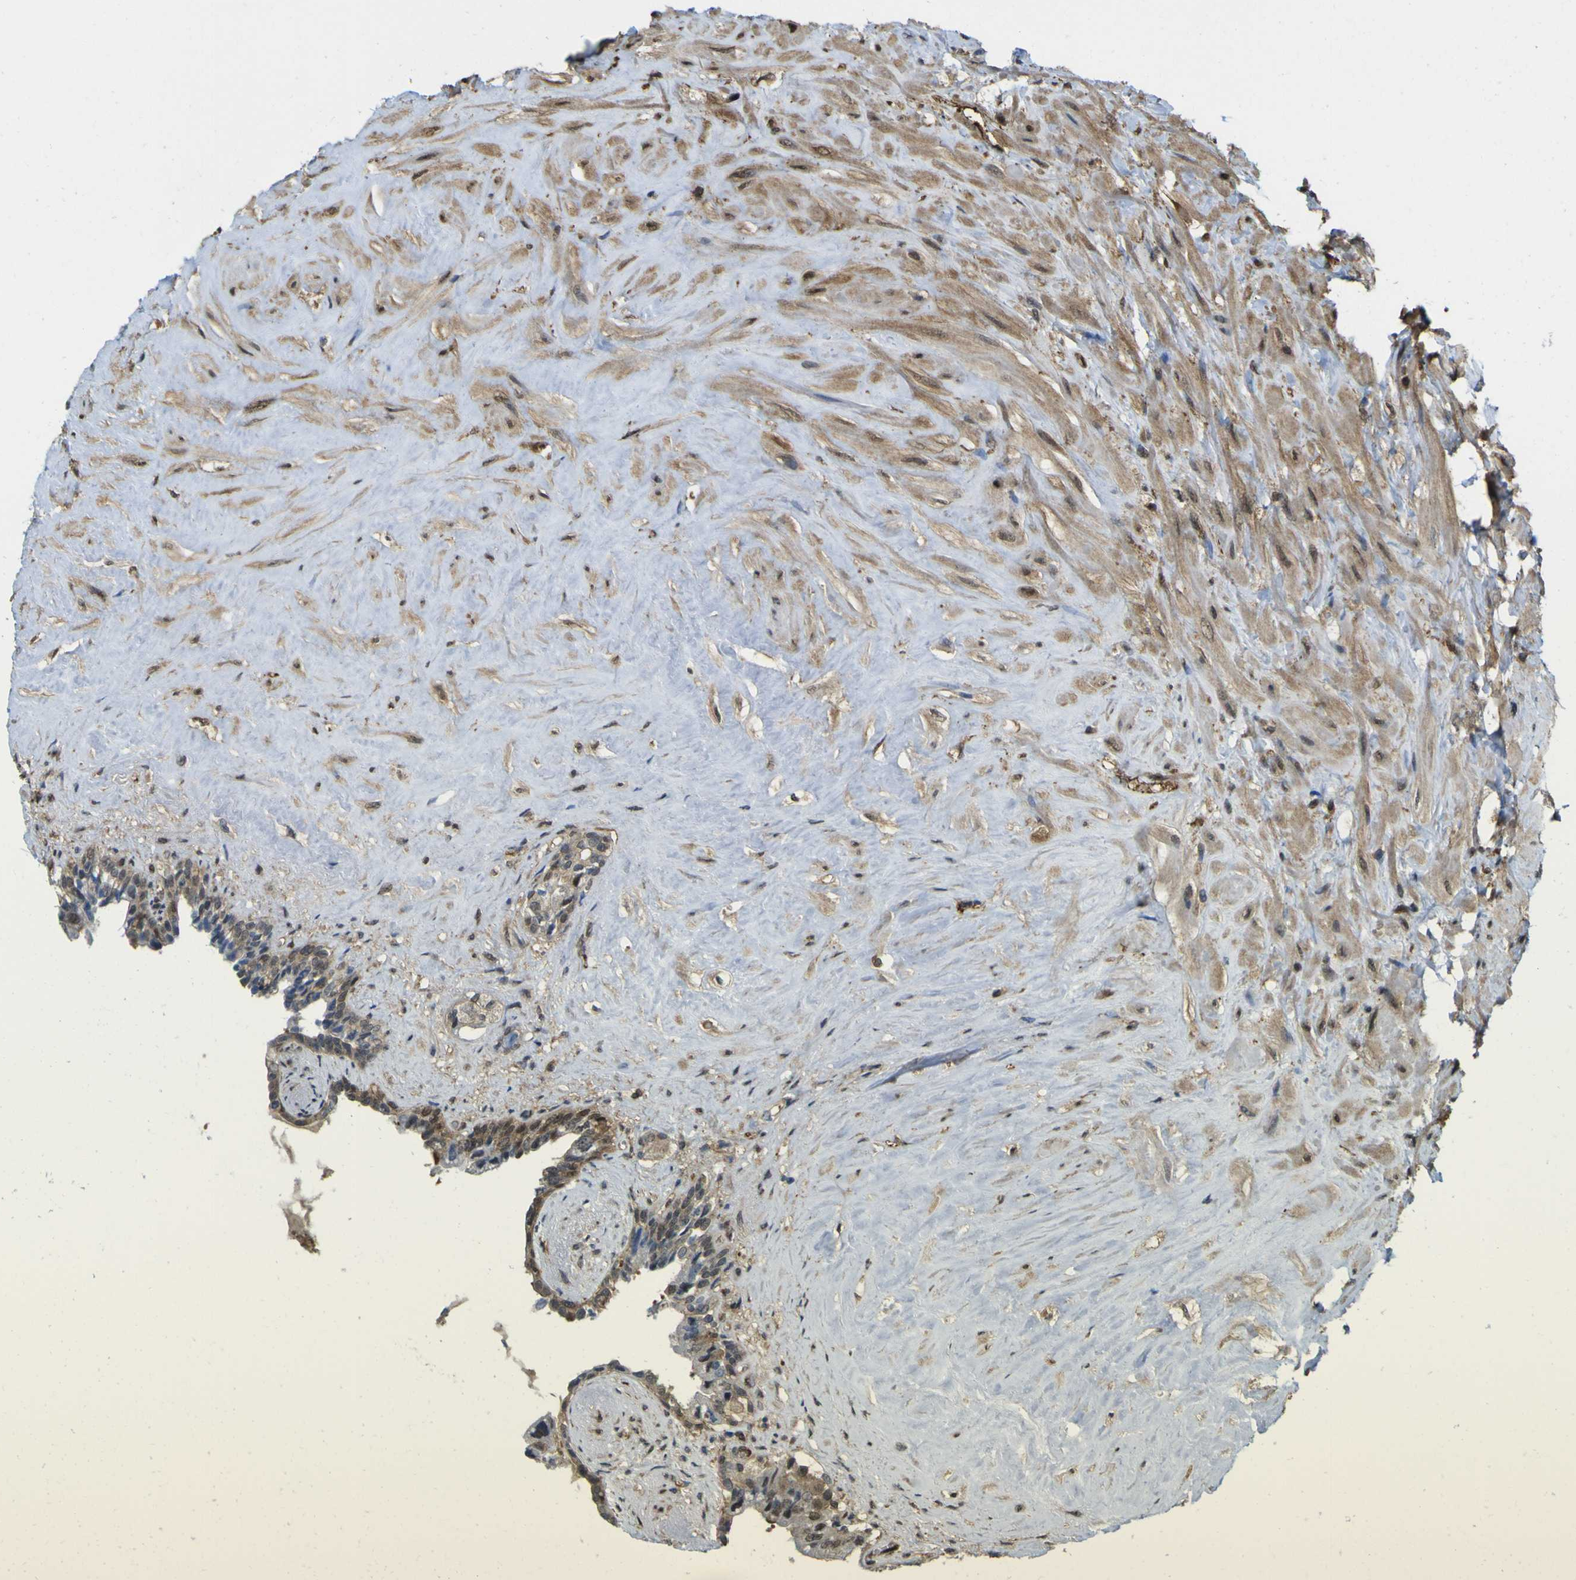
{"staining": {"intensity": "weak", "quantity": ">75%", "location": "cytoplasmic/membranous,nuclear"}, "tissue": "seminal vesicle", "cell_type": "Glandular cells", "image_type": "normal", "snomed": [{"axis": "morphology", "description": "Normal tissue, NOS"}, {"axis": "topography", "description": "Seminal veicle"}], "caption": "An image showing weak cytoplasmic/membranous,nuclear staining in approximately >75% of glandular cells in unremarkable seminal vesicle, as visualized by brown immunohistochemical staining.", "gene": "YWHAG", "patient": {"sex": "male", "age": 63}}